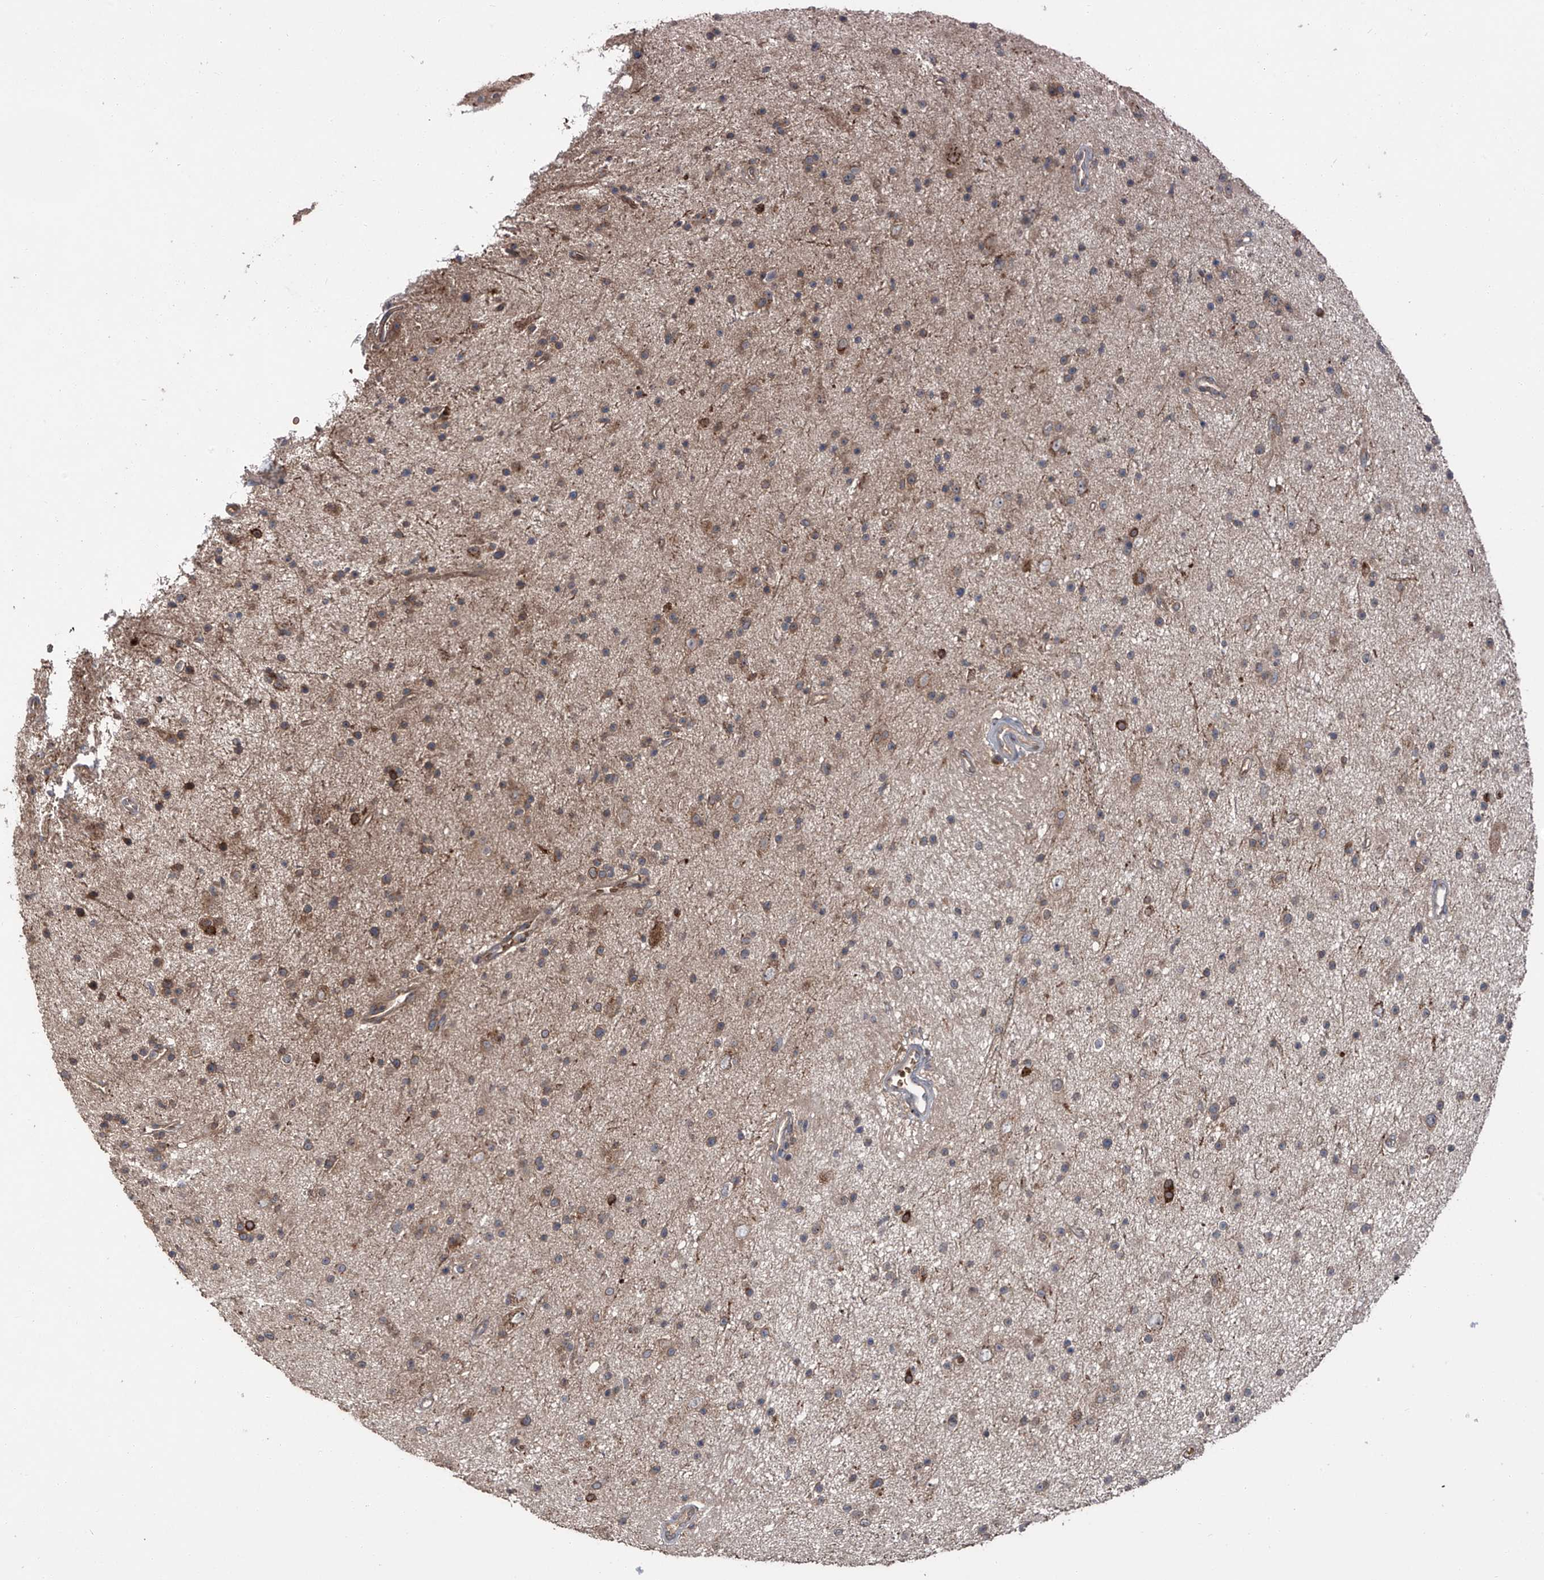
{"staining": {"intensity": "weak", "quantity": "<25%", "location": "cytoplasmic/membranous"}, "tissue": "glioma", "cell_type": "Tumor cells", "image_type": "cancer", "snomed": [{"axis": "morphology", "description": "Glioma, malignant, Low grade"}, {"axis": "topography", "description": "Cerebral cortex"}], "caption": "High magnification brightfield microscopy of malignant glioma (low-grade) stained with DAB (brown) and counterstained with hematoxylin (blue): tumor cells show no significant expression.", "gene": "ZDHHC9", "patient": {"sex": "female", "age": 39}}